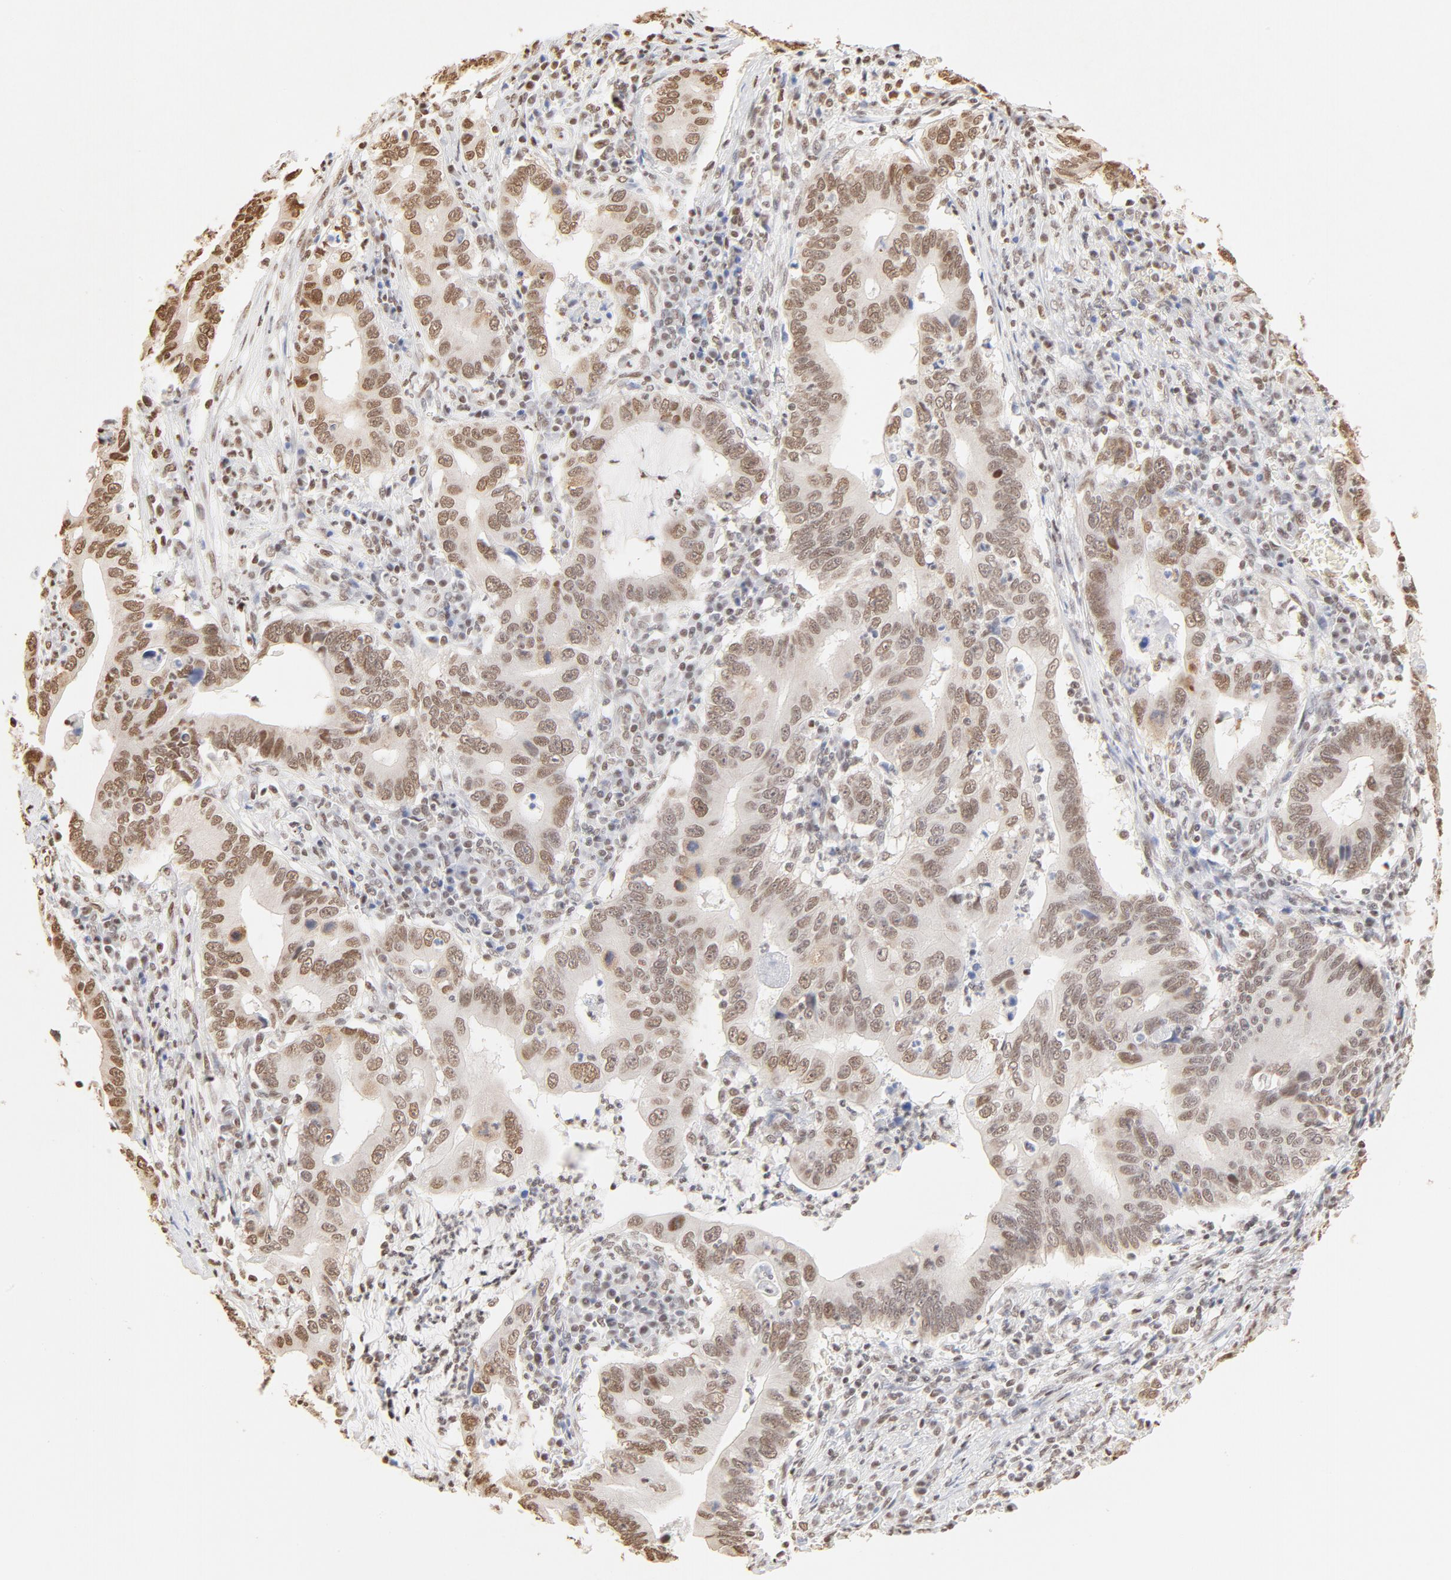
{"staining": {"intensity": "moderate", "quantity": "25%-75%", "location": "cytoplasmic/membranous,nuclear"}, "tissue": "stomach cancer", "cell_type": "Tumor cells", "image_type": "cancer", "snomed": [{"axis": "morphology", "description": "Adenocarcinoma, NOS"}, {"axis": "topography", "description": "Stomach, upper"}], "caption": "DAB (3,3'-diaminobenzidine) immunohistochemical staining of adenocarcinoma (stomach) shows moderate cytoplasmic/membranous and nuclear protein staining in approximately 25%-75% of tumor cells. (Brightfield microscopy of DAB IHC at high magnification).", "gene": "ZNF540", "patient": {"sex": "male", "age": 63}}